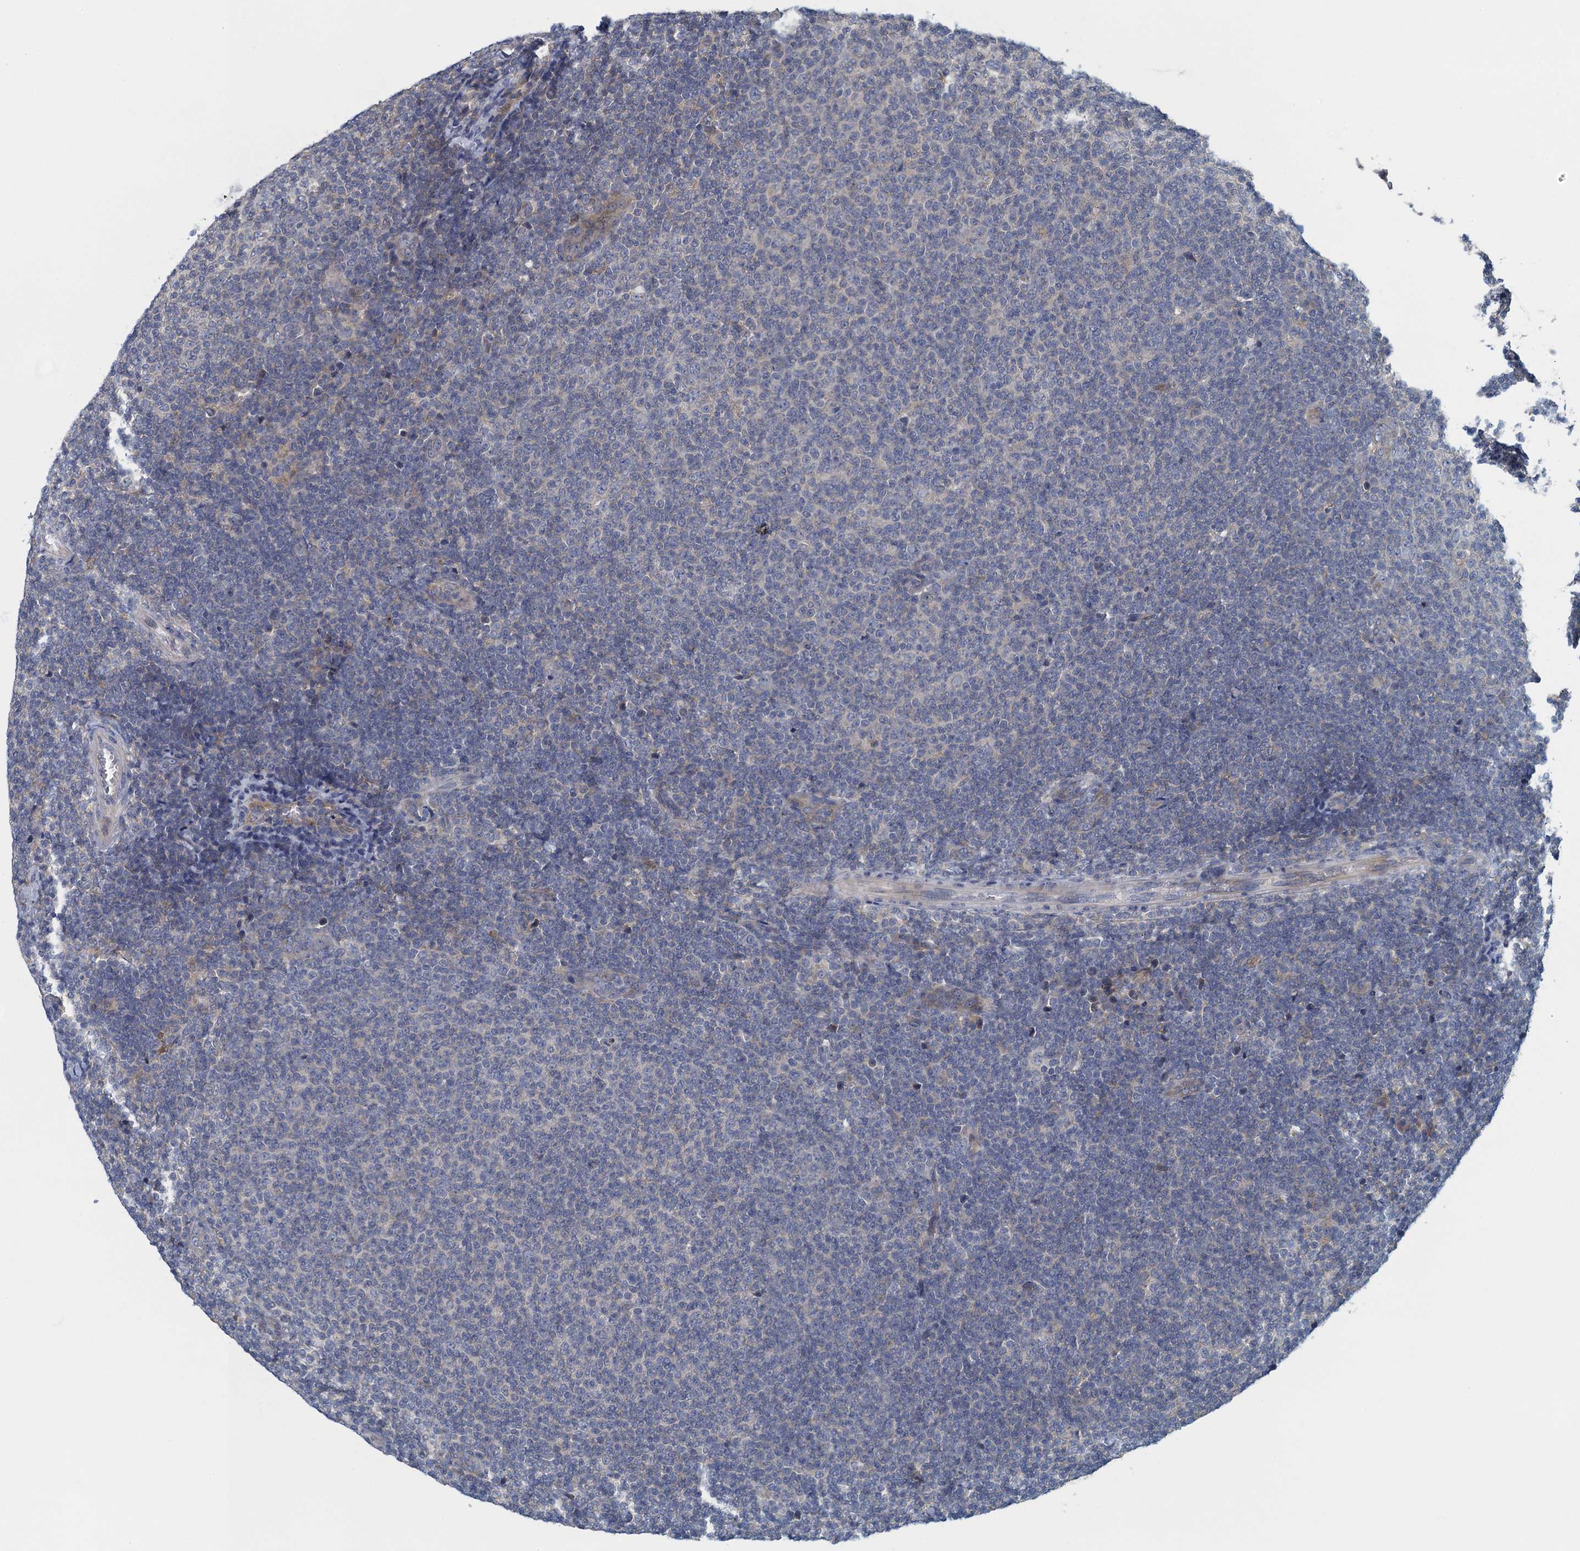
{"staining": {"intensity": "negative", "quantity": "none", "location": "none"}, "tissue": "lymphoma", "cell_type": "Tumor cells", "image_type": "cancer", "snomed": [{"axis": "morphology", "description": "Malignant lymphoma, non-Hodgkin's type, Low grade"}, {"axis": "topography", "description": "Lymph node"}], "caption": "Human lymphoma stained for a protein using IHC exhibits no positivity in tumor cells.", "gene": "NCKAP1L", "patient": {"sex": "male", "age": 66}}